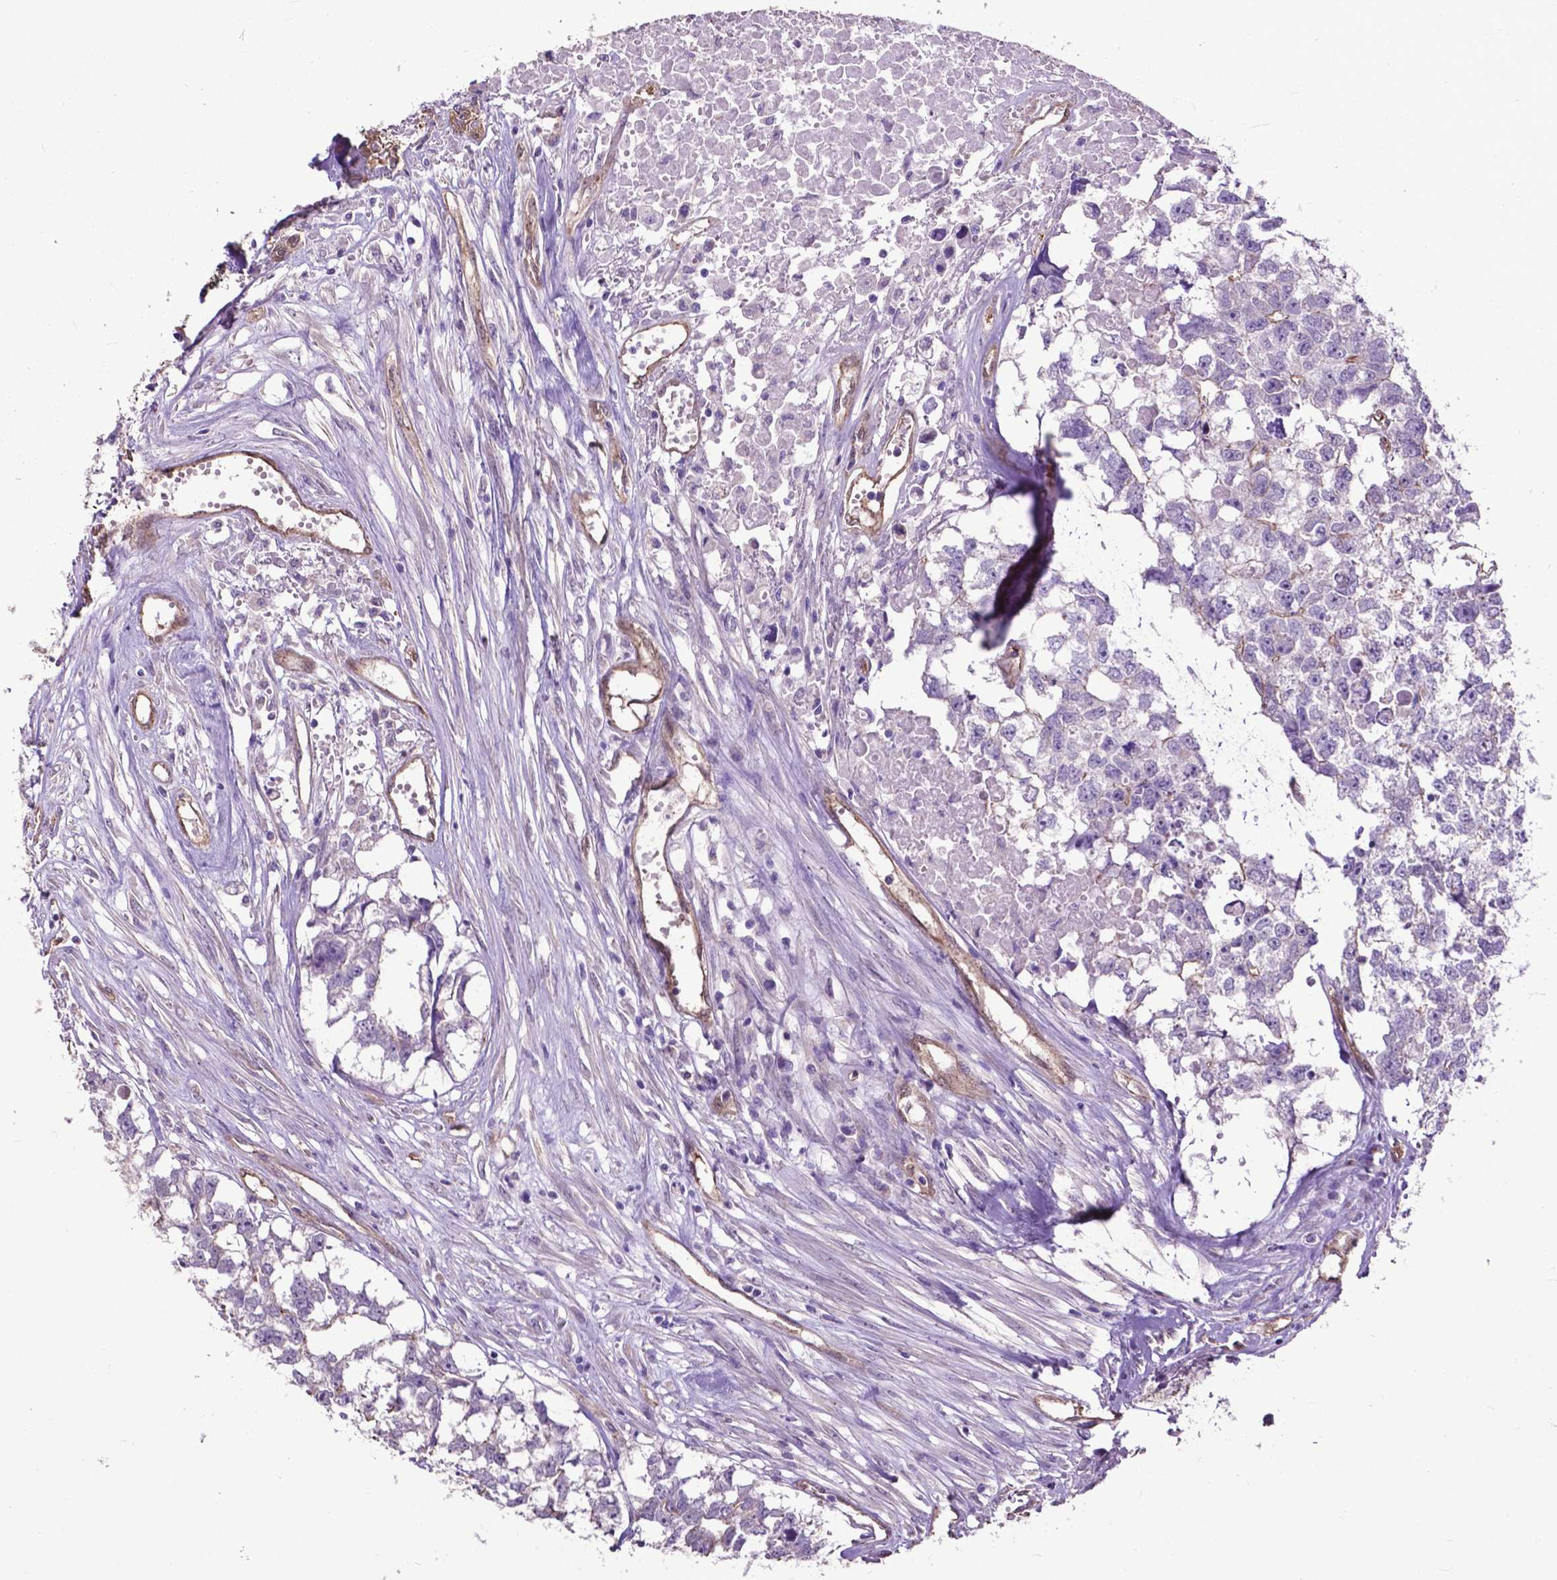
{"staining": {"intensity": "negative", "quantity": "none", "location": "none"}, "tissue": "testis cancer", "cell_type": "Tumor cells", "image_type": "cancer", "snomed": [{"axis": "morphology", "description": "Carcinoma, Embryonal, NOS"}, {"axis": "morphology", "description": "Teratoma, malignant, NOS"}, {"axis": "topography", "description": "Testis"}], "caption": "IHC photomicrograph of testis cancer stained for a protein (brown), which demonstrates no positivity in tumor cells.", "gene": "PDLIM1", "patient": {"sex": "male", "age": 44}}